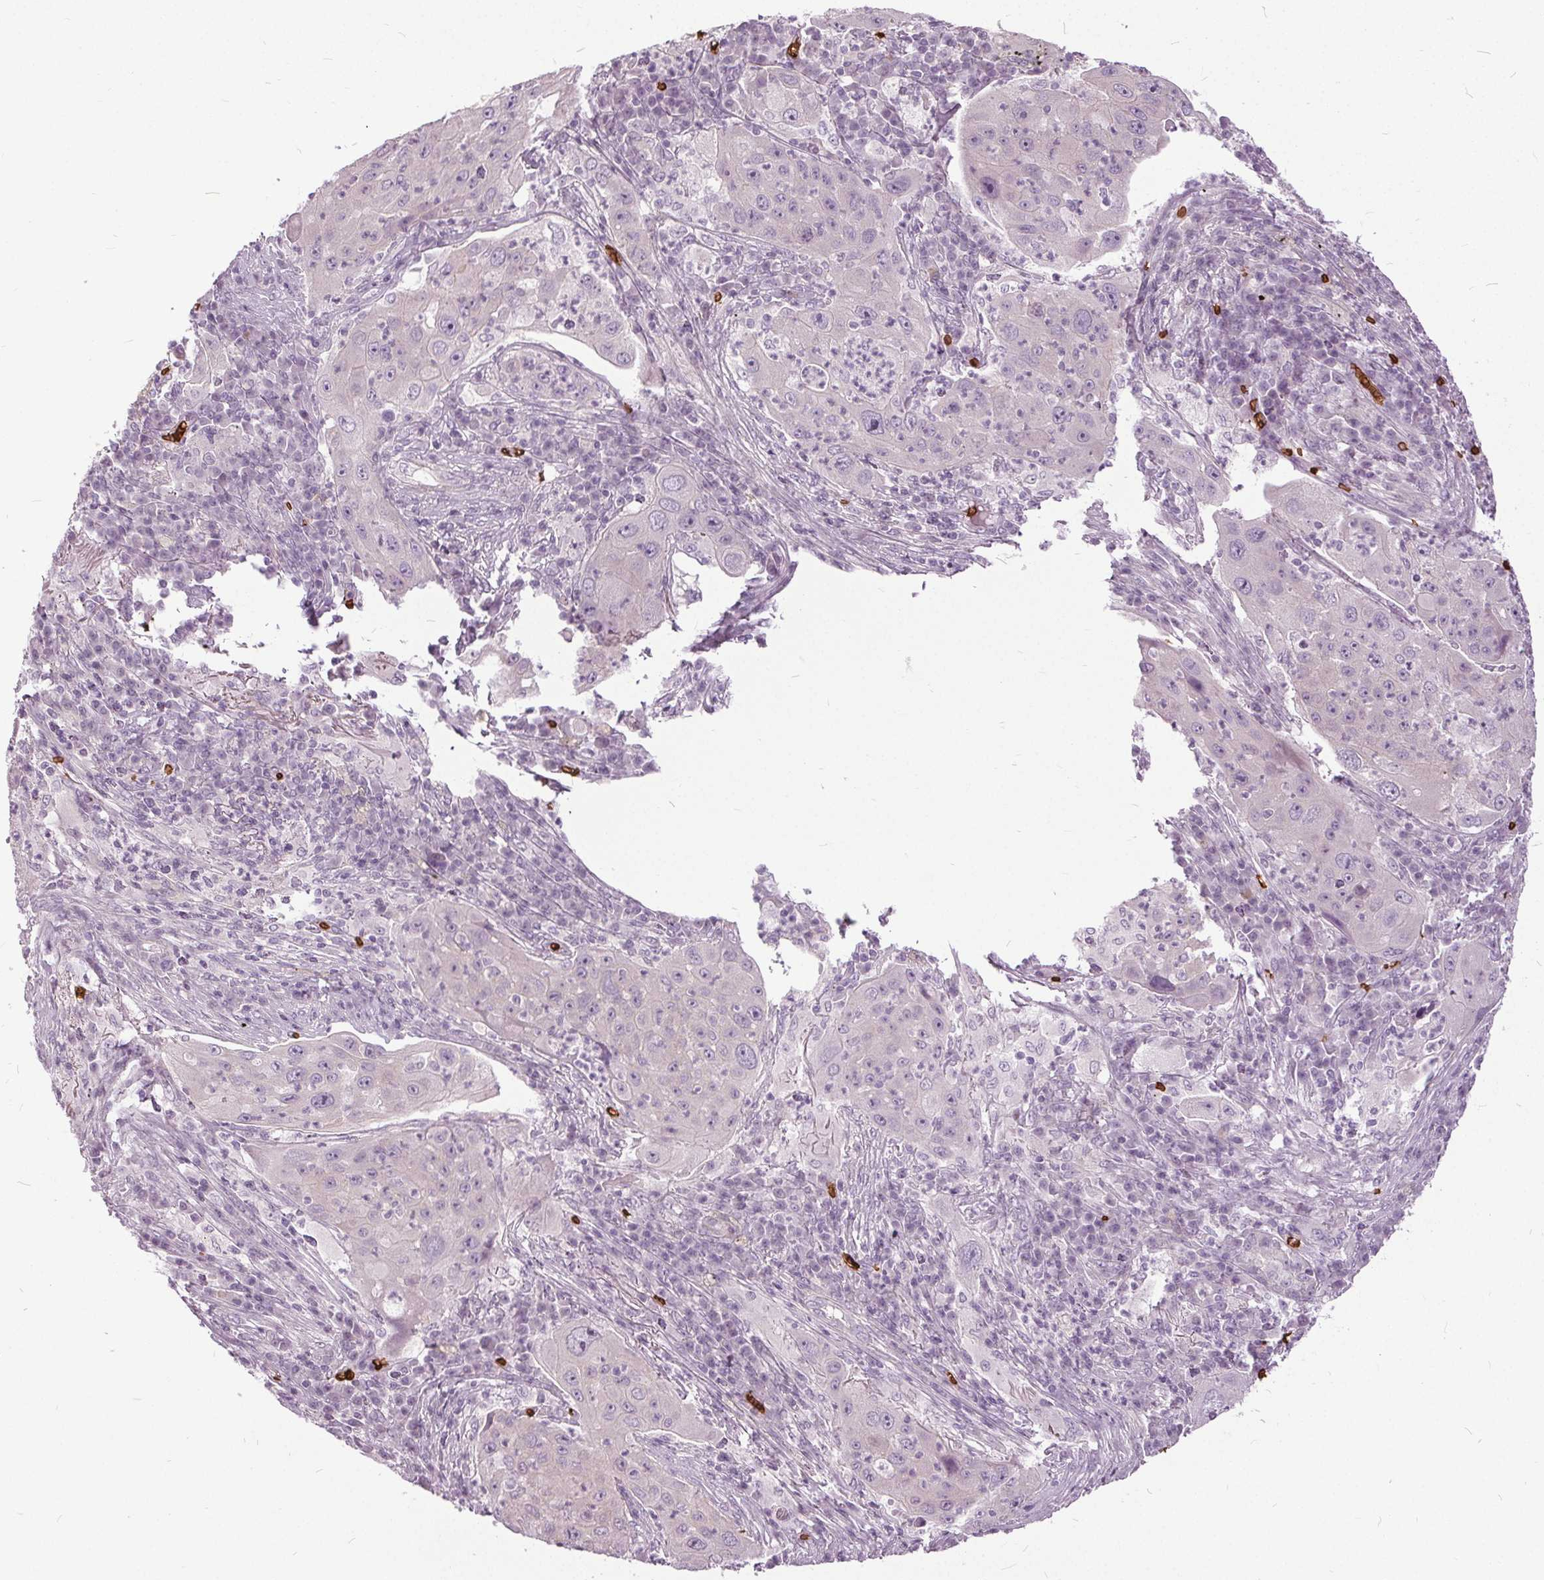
{"staining": {"intensity": "negative", "quantity": "none", "location": "none"}, "tissue": "lung cancer", "cell_type": "Tumor cells", "image_type": "cancer", "snomed": [{"axis": "morphology", "description": "Squamous cell carcinoma, NOS"}, {"axis": "topography", "description": "Lung"}], "caption": "Human lung cancer (squamous cell carcinoma) stained for a protein using immunohistochemistry (IHC) displays no expression in tumor cells.", "gene": "SLC4A1", "patient": {"sex": "female", "age": 59}}